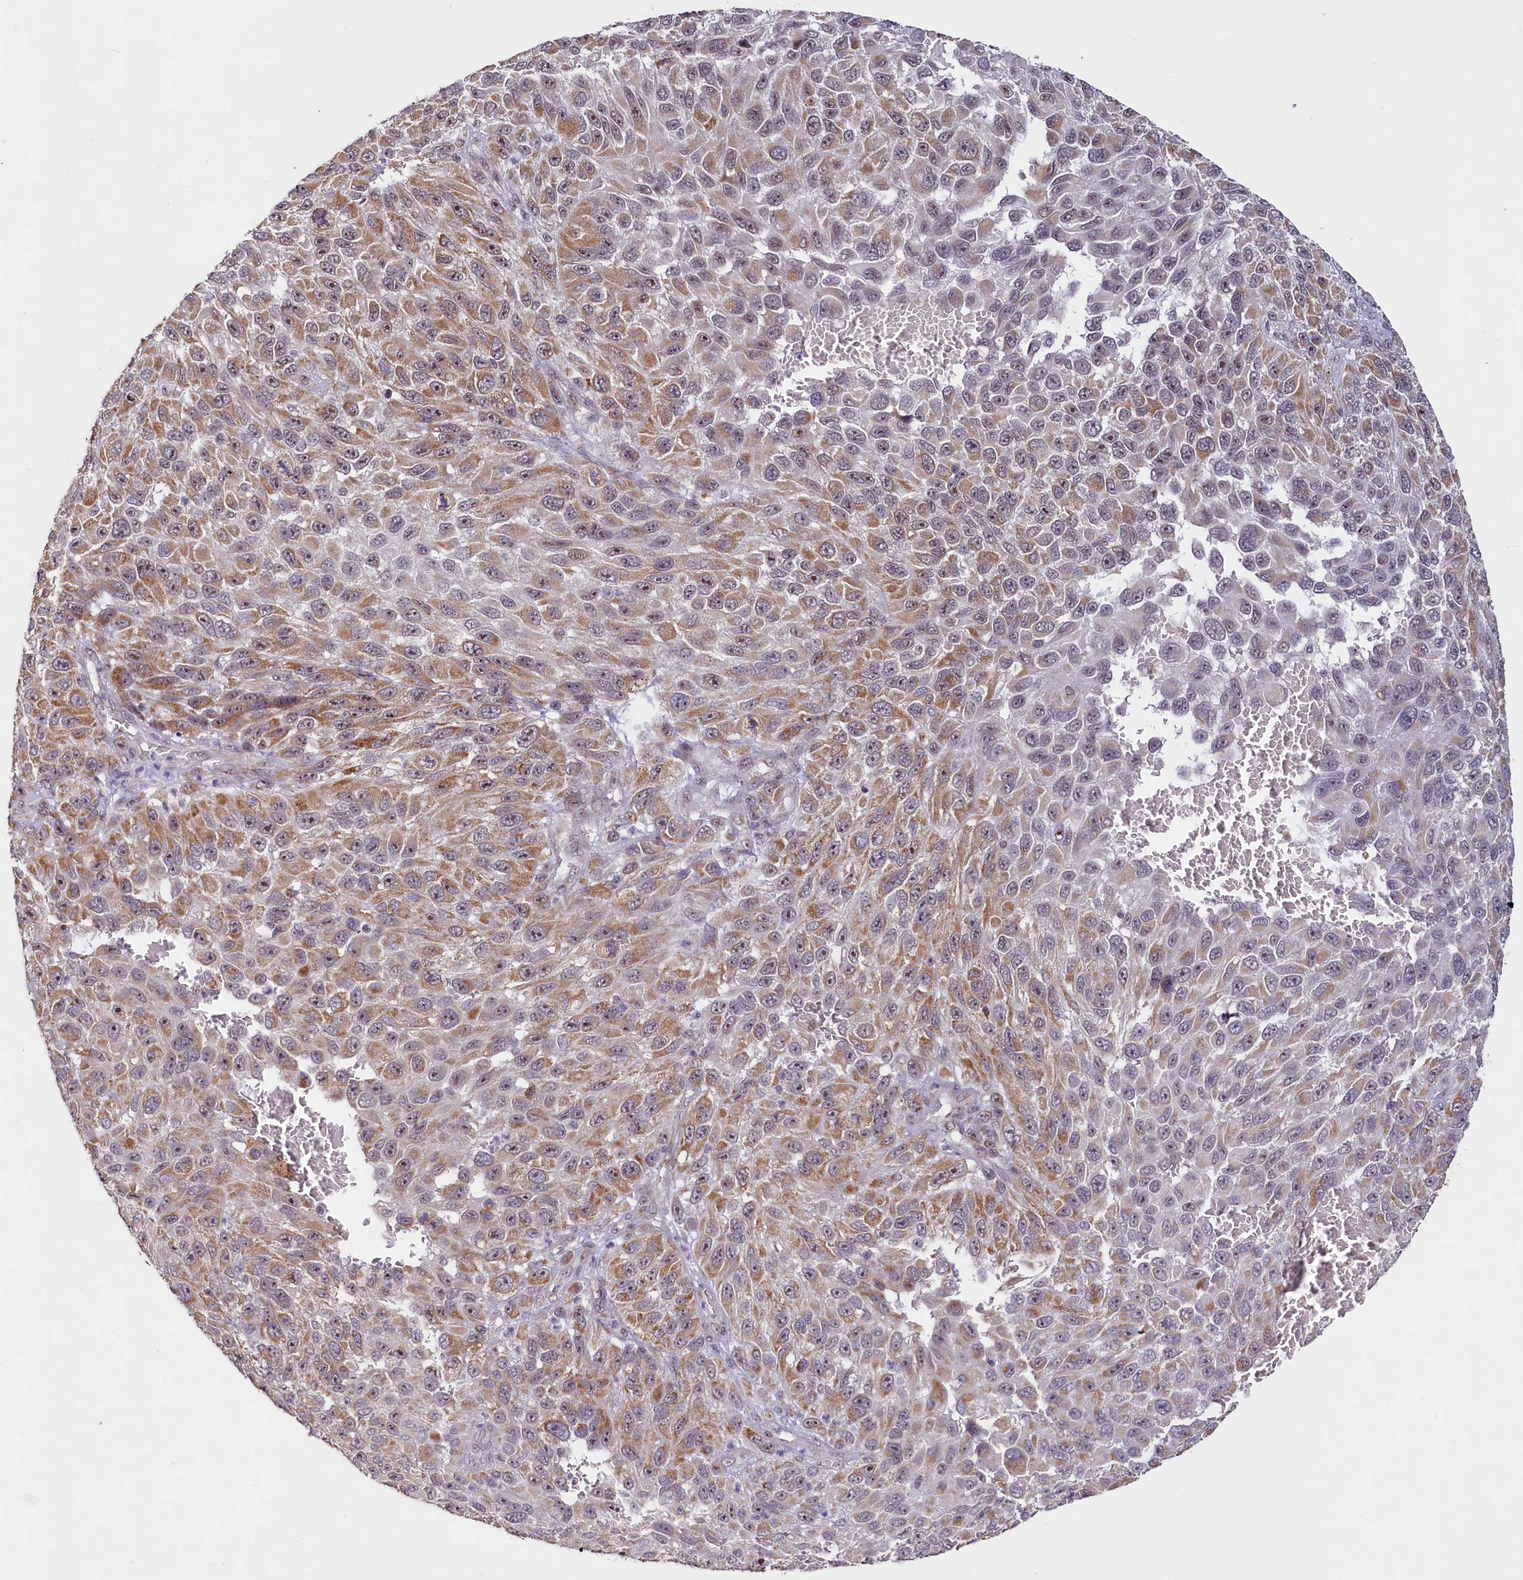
{"staining": {"intensity": "moderate", "quantity": ">75%", "location": "cytoplasmic/membranous"}, "tissue": "melanoma", "cell_type": "Tumor cells", "image_type": "cancer", "snomed": [{"axis": "morphology", "description": "Malignant melanoma, NOS"}, {"axis": "topography", "description": "Skin"}], "caption": "A photomicrograph of melanoma stained for a protein demonstrates moderate cytoplasmic/membranous brown staining in tumor cells. (DAB = brown stain, brightfield microscopy at high magnification).", "gene": "PDE6D", "patient": {"sex": "female", "age": 96}}